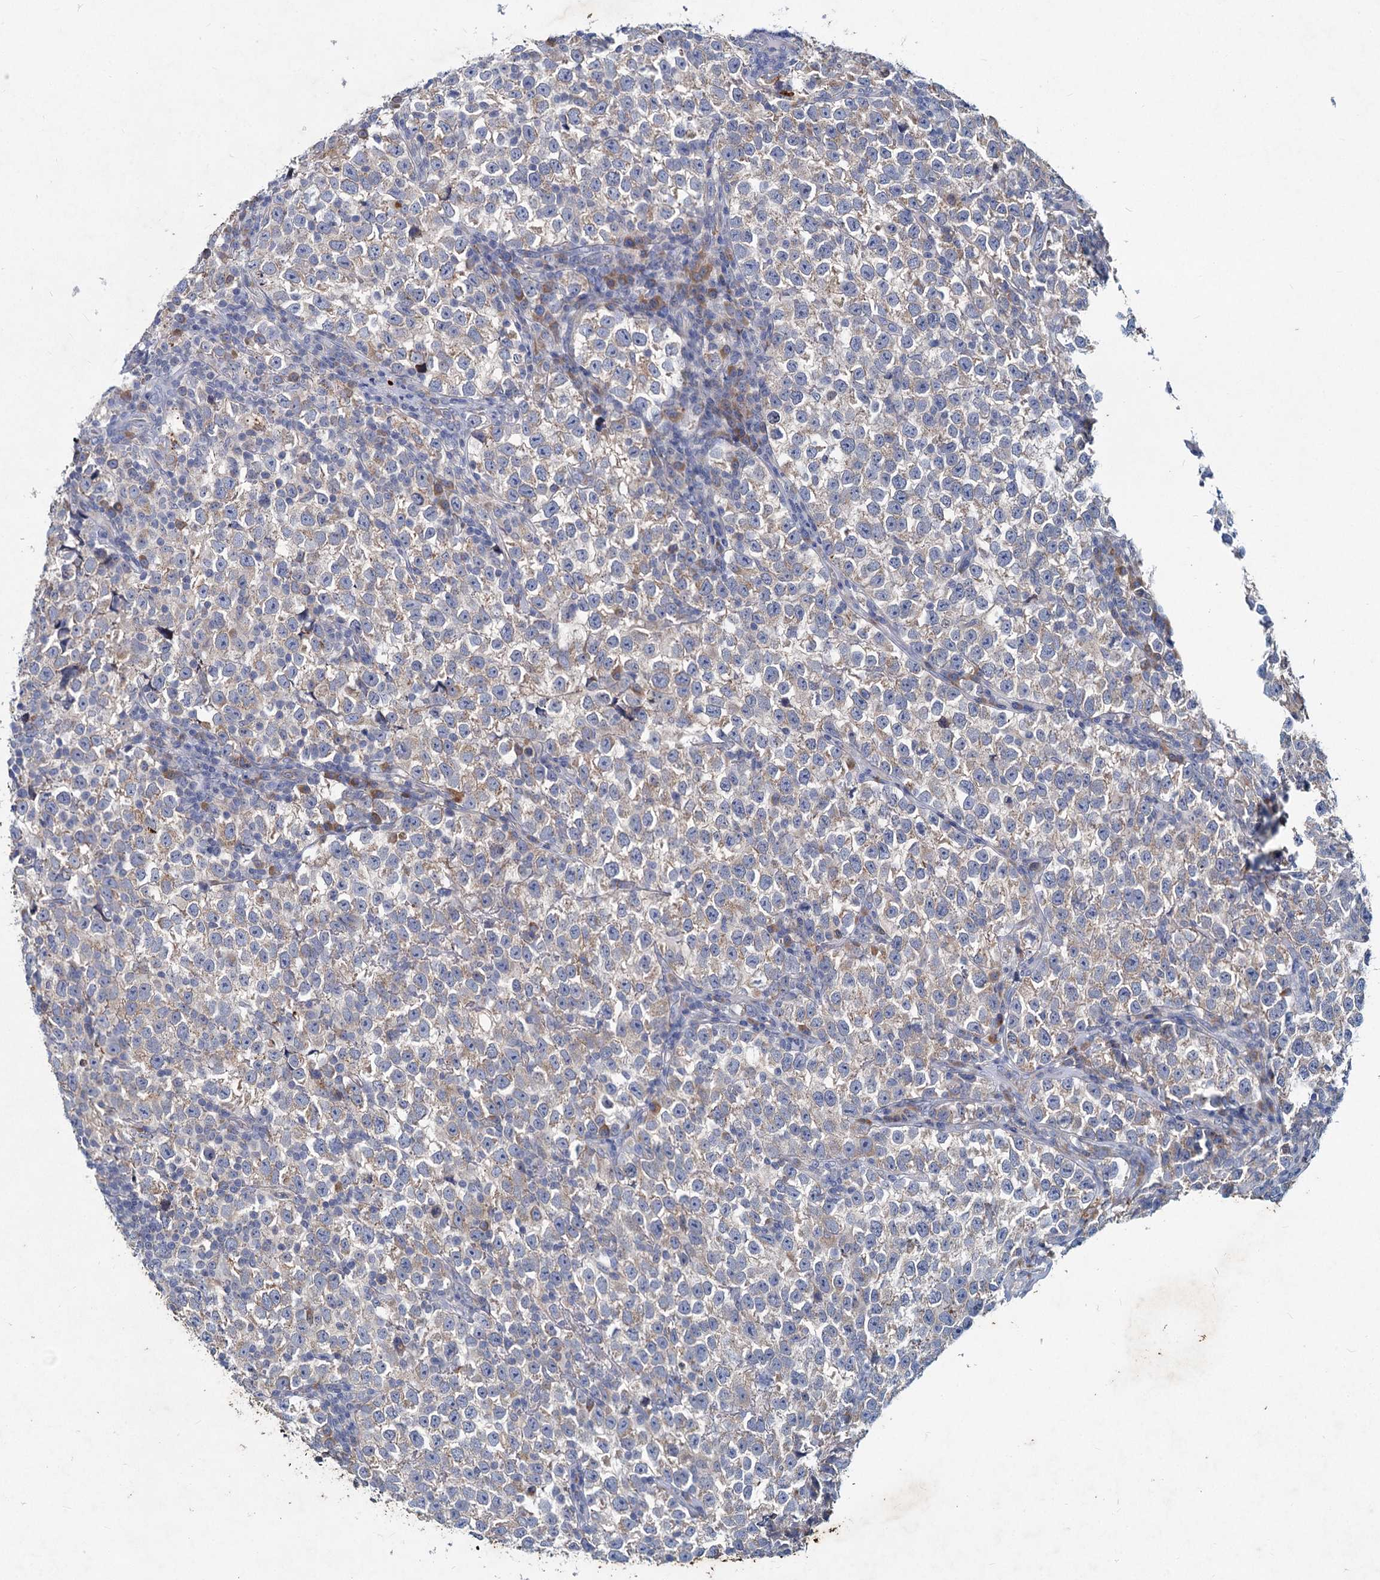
{"staining": {"intensity": "negative", "quantity": "none", "location": "none"}, "tissue": "testis cancer", "cell_type": "Tumor cells", "image_type": "cancer", "snomed": [{"axis": "morphology", "description": "Normal tissue, NOS"}, {"axis": "morphology", "description": "Seminoma, NOS"}, {"axis": "topography", "description": "Testis"}], "caption": "Testis cancer (seminoma) stained for a protein using immunohistochemistry (IHC) reveals no staining tumor cells.", "gene": "TMX2", "patient": {"sex": "male", "age": 43}}